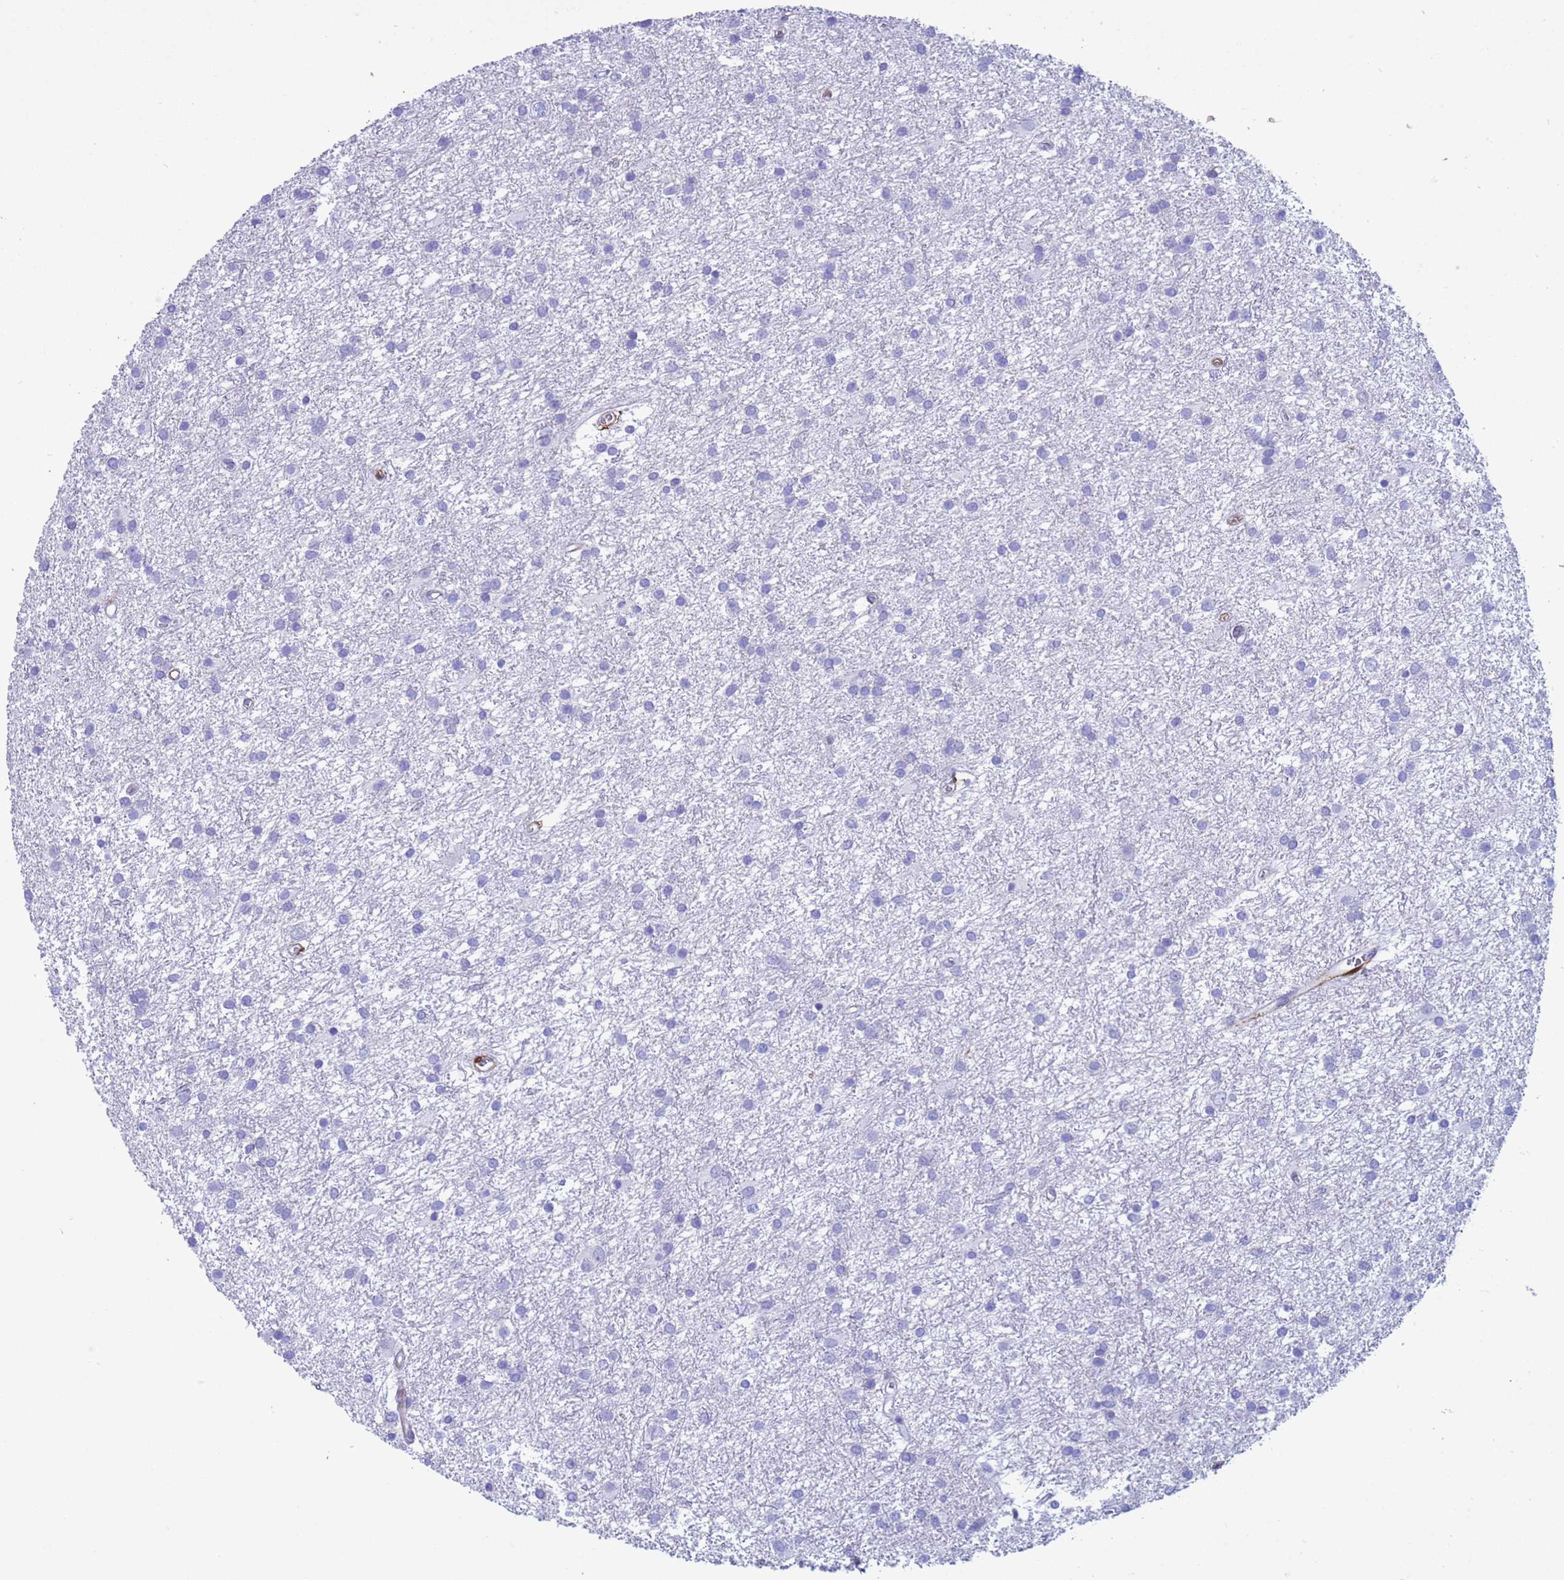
{"staining": {"intensity": "negative", "quantity": "none", "location": "none"}, "tissue": "glioma", "cell_type": "Tumor cells", "image_type": "cancer", "snomed": [{"axis": "morphology", "description": "Glioma, malignant, High grade"}, {"axis": "topography", "description": "Brain"}], "caption": "Immunohistochemistry photomicrograph of neoplastic tissue: malignant glioma (high-grade) stained with DAB reveals no significant protein expression in tumor cells.", "gene": "AKR1C2", "patient": {"sex": "female", "age": 50}}